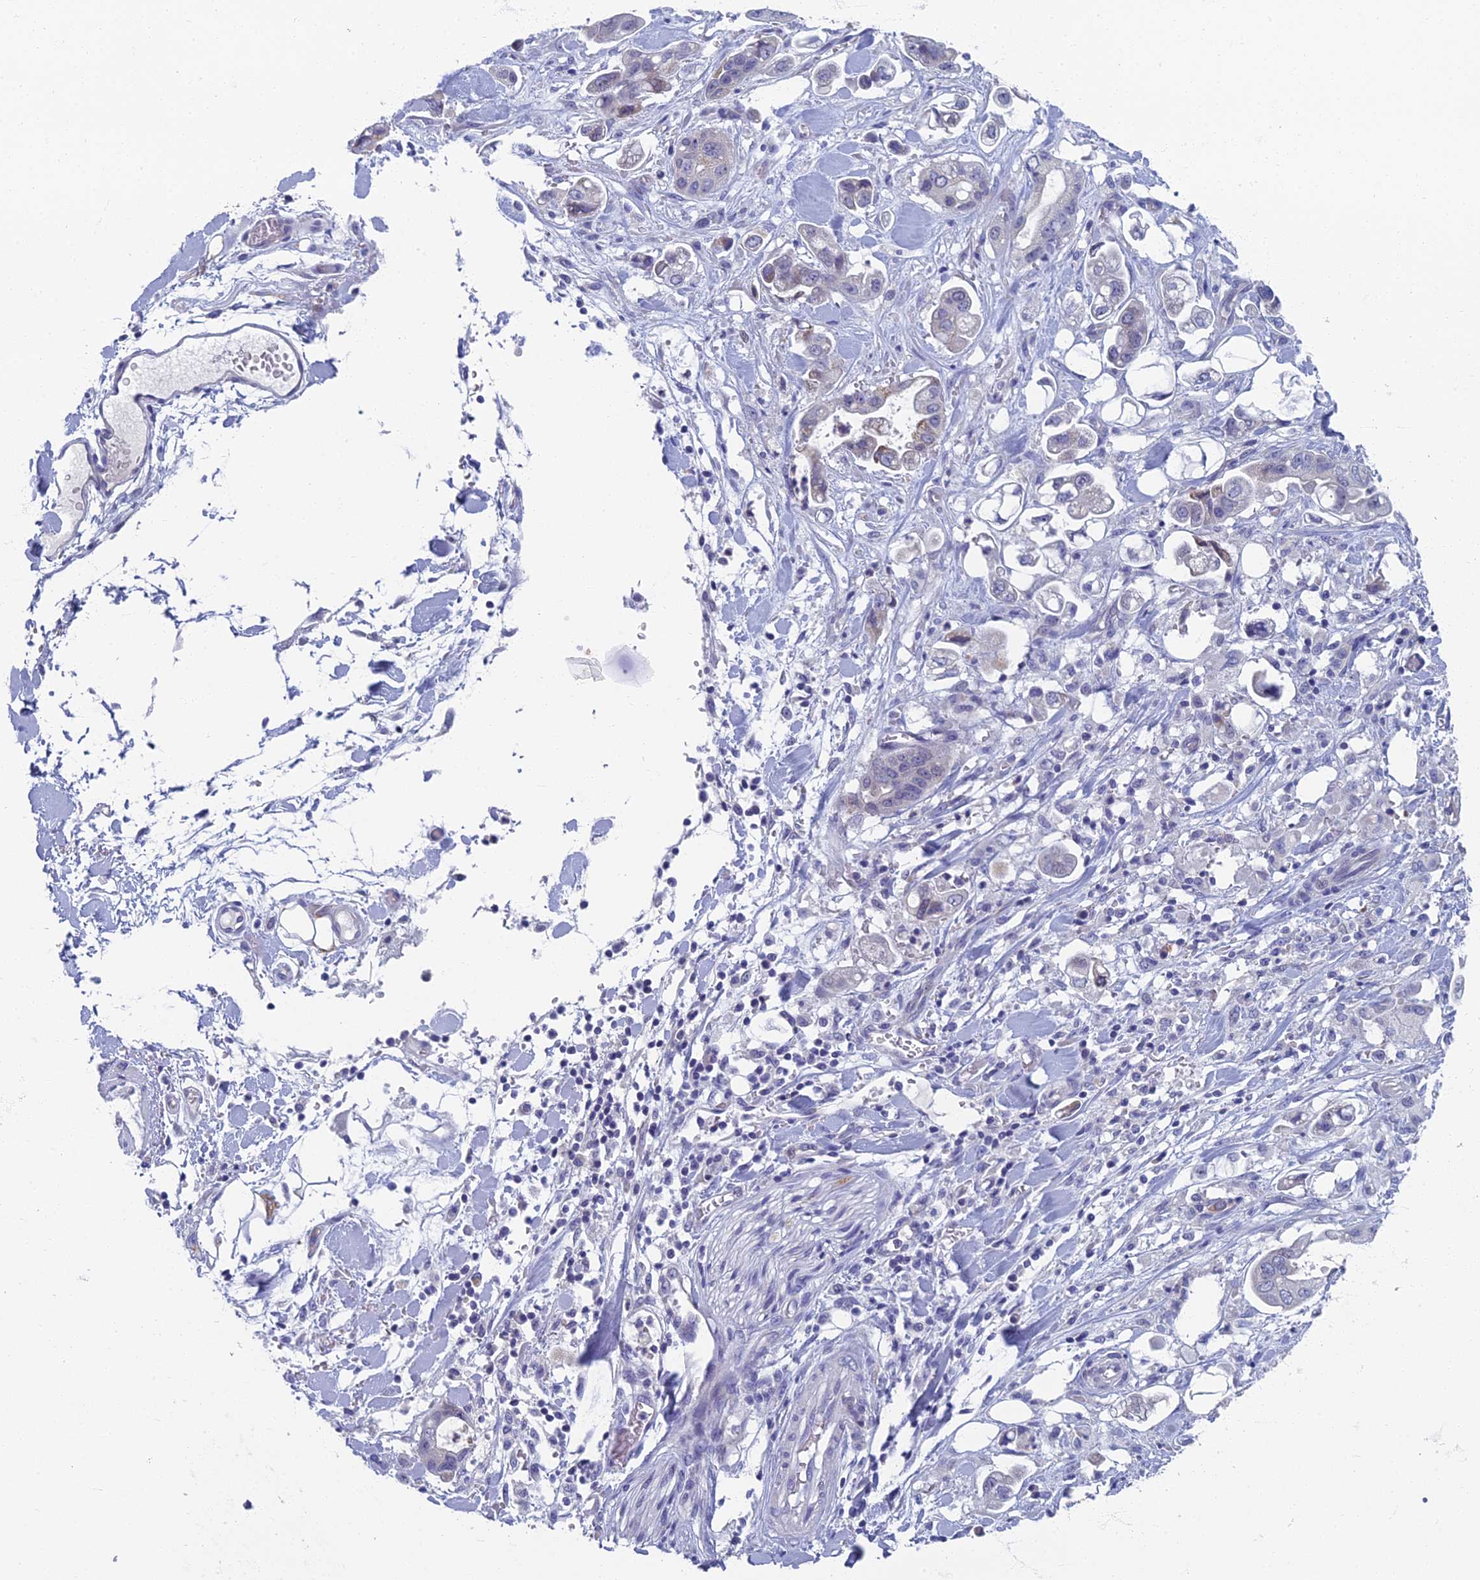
{"staining": {"intensity": "negative", "quantity": "none", "location": "none"}, "tissue": "stomach cancer", "cell_type": "Tumor cells", "image_type": "cancer", "snomed": [{"axis": "morphology", "description": "Adenocarcinoma, NOS"}, {"axis": "topography", "description": "Stomach"}], "caption": "A photomicrograph of human adenocarcinoma (stomach) is negative for staining in tumor cells.", "gene": "SPIN4", "patient": {"sex": "male", "age": 62}}